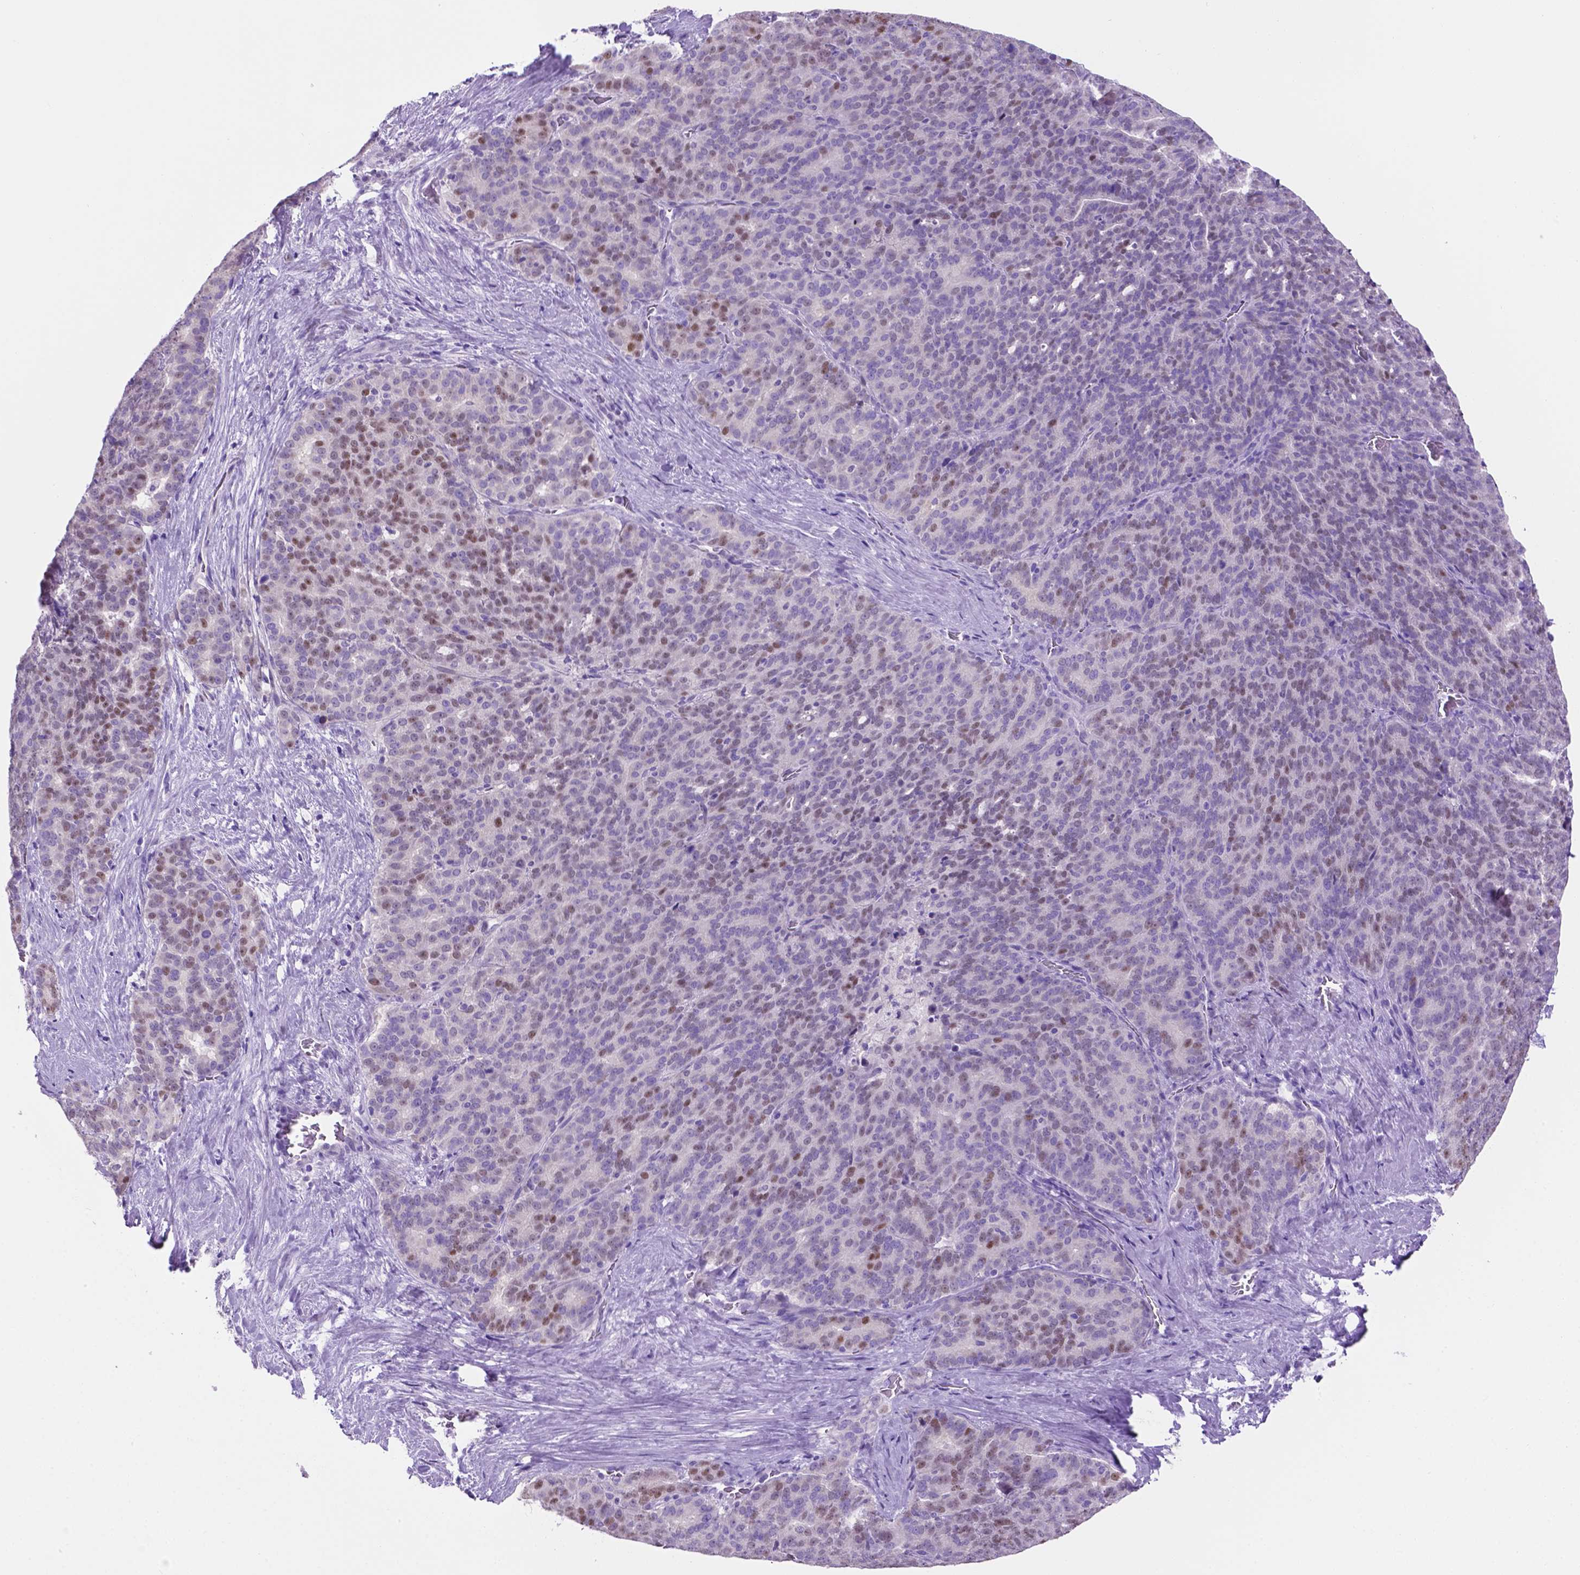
{"staining": {"intensity": "moderate", "quantity": "25%-75%", "location": "nuclear"}, "tissue": "liver cancer", "cell_type": "Tumor cells", "image_type": "cancer", "snomed": [{"axis": "morphology", "description": "Cholangiocarcinoma"}, {"axis": "topography", "description": "Liver"}], "caption": "This image exhibits cholangiocarcinoma (liver) stained with immunohistochemistry (IHC) to label a protein in brown. The nuclear of tumor cells show moderate positivity for the protein. Nuclei are counter-stained blue.", "gene": "TMEM210", "patient": {"sex": "female", "age": 47}}